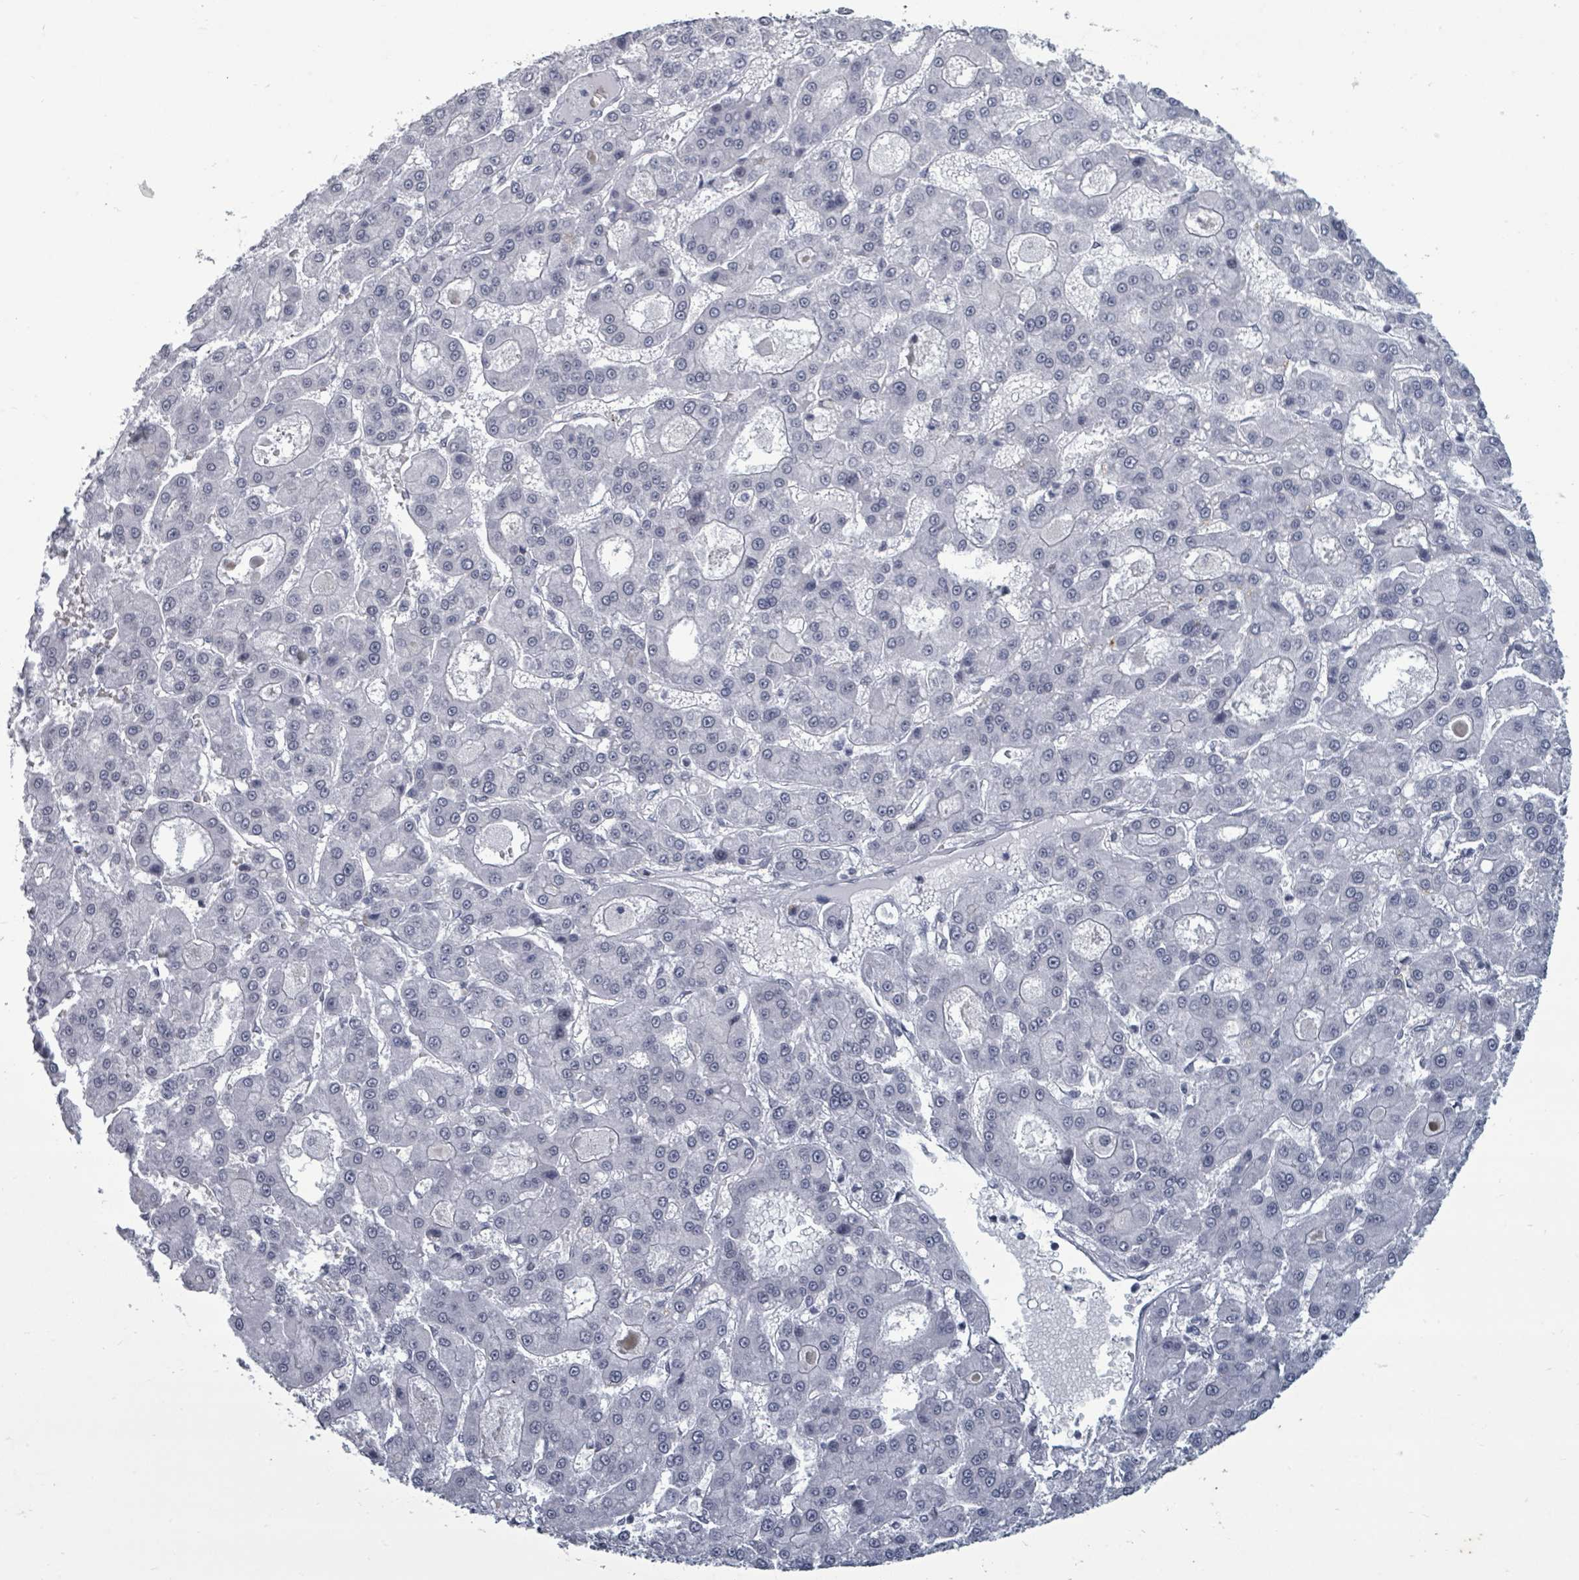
{"staining": {"intensity": "negative", "quantity": "none", "location": "none"}, "tissue": "liver cancer", "cell_type": "Tumor cells", "image_type": "cancer", "snomed": [{"axis": "morphology", "description": "Carcinoma, Hepatocellular, NOS"}, {"axis": "topography", "description": "Liver"}], "caption": "This is a micrograph of immunohistochemistry staining of liver cancer, which shows no expression in tumor cells. The staining is performed using DAB brown chromogen with nuclei counter-stained in using hematoxylin.", "gene": "ERCC5", "patient": {"sex": "male", "age": 70}}